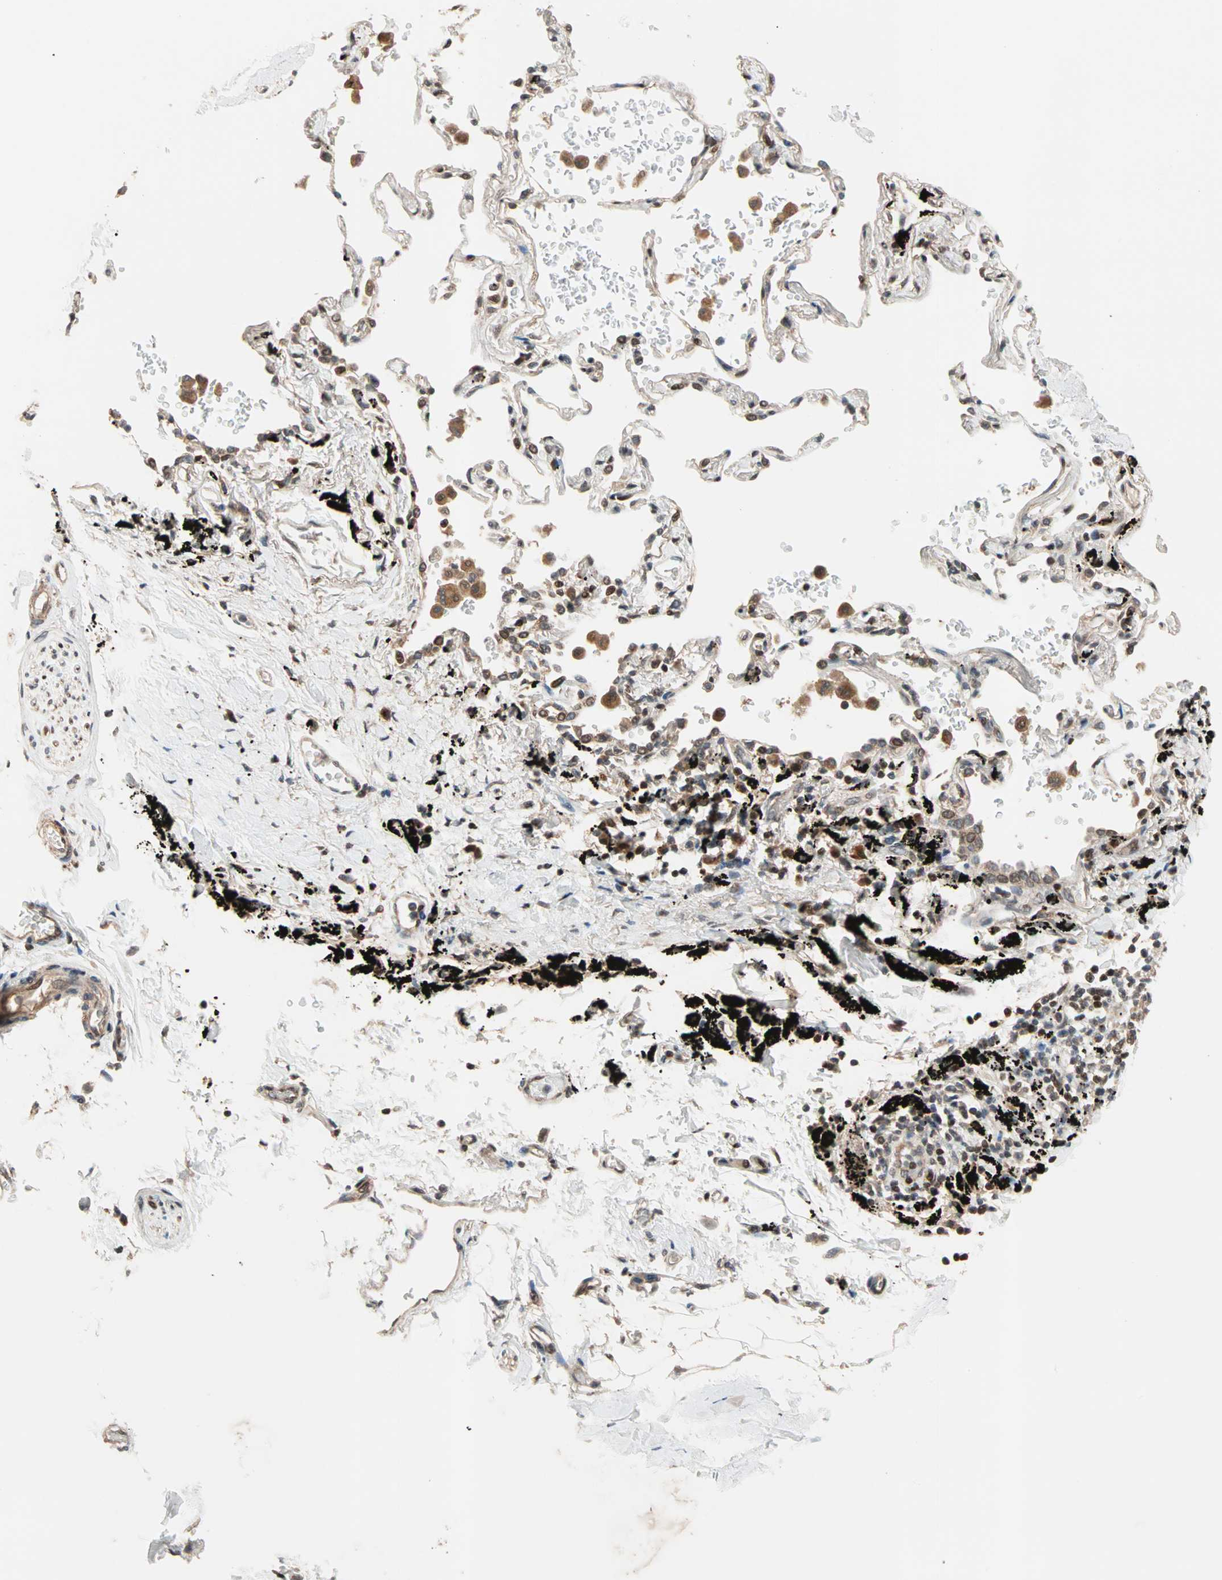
{"staining": {"intensity": "weak", "quantity": "25%-75%", "location": "cytoplasmic/membranous,nuclear"}, "tissue": "adipose tissue", "cell_type": "Adipocytes", "image_type": "normal", "snomed": [{"axis": "morphology", "description": "Normal tissue, NOS"}, {"axis": "topography", "description": "Cartilage tissue"}, {"axis": "topography", "description": "Bronchus"}], "caption": "Brown immunohistochemical staining in normal adipose tissue shows weak cytoplasmic/membranous,nuclear staining in approximately 25%-75% of adipocytes. The staining is performed using DAB (3,3'-diaminobenzidine) brown chromogen to label protein expression. The nuclei are counter-stained blue using hematoxylin.", "gene": "HECW1", "patient": {"sex": "female", "age": 73}}